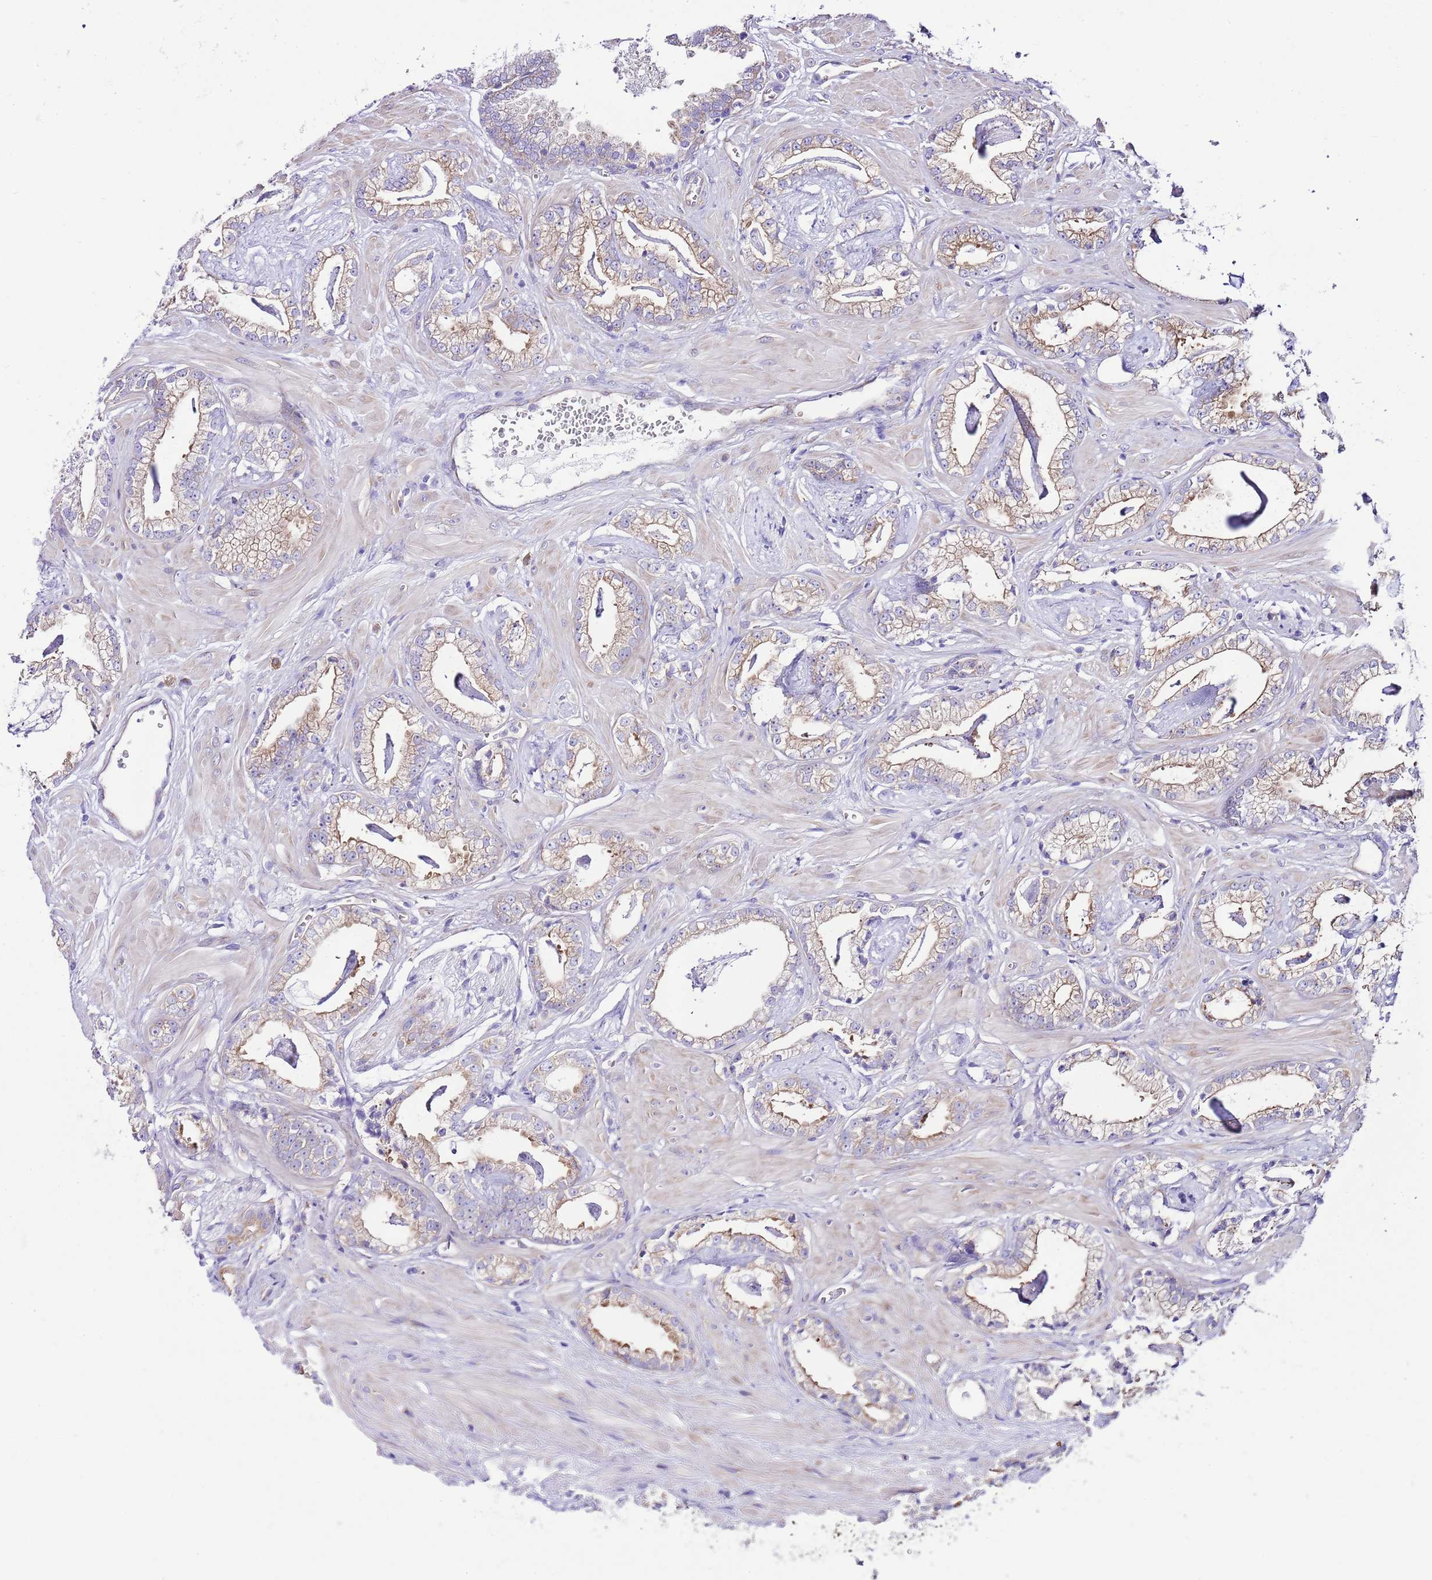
{"staining": {"intensity": "moderate", "quantity": "25%-75%", "location": "cytoplasmic/membranous"}, "tissue": "prostate cancer", "cell_type": "Tumor cells", "image_type": "cancer", "snomed": [{"axis": "morphology", "description": "Adenocarcinoma, Low grade"}, {"axis": "topography", "description": "Prostate"}], "caption": "Prostate cancer stained with a brown dye demonstrates moderate cytoplasmic/membranous positive staining in approximately 25%-75% of tumor cells.", "gene": "RPS10", "patient": {"sex": "male", "age": 60}}